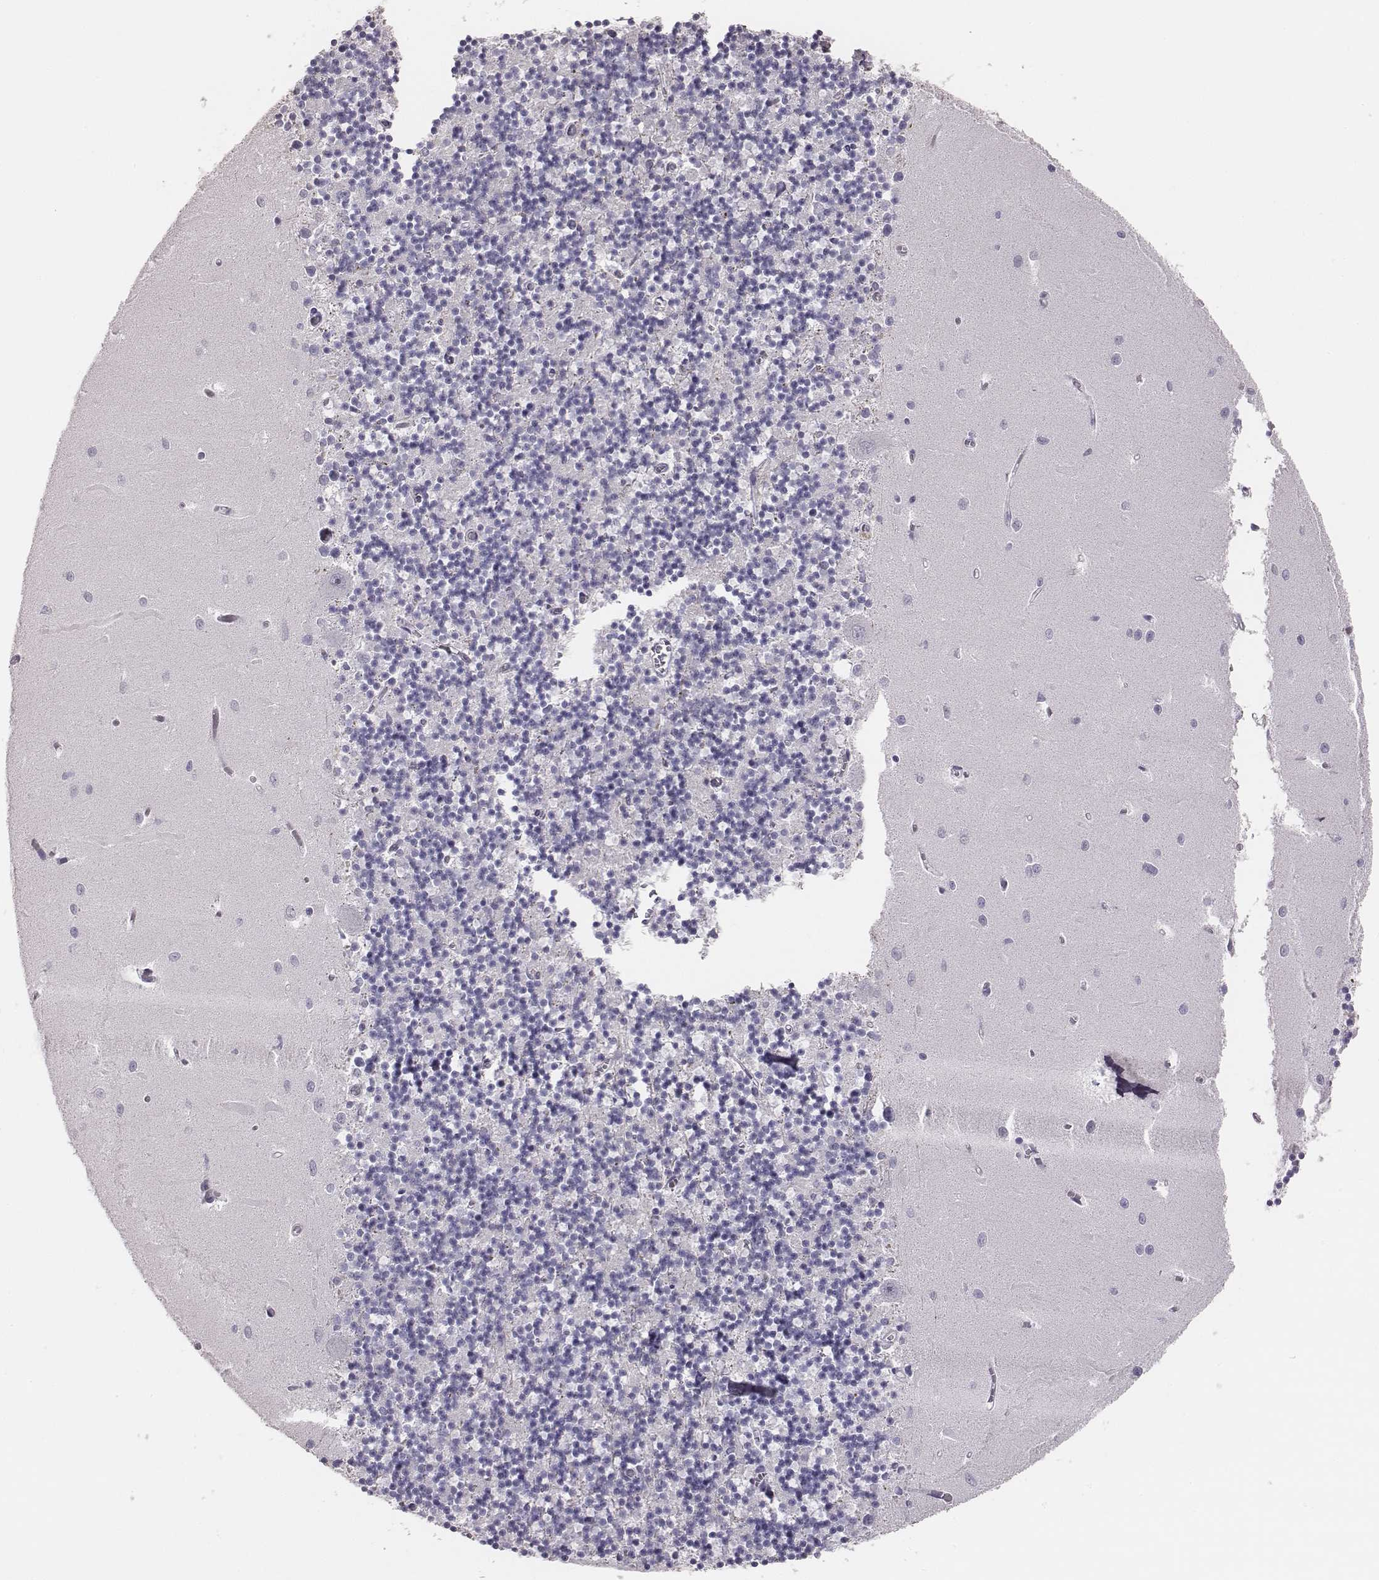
{"staining": {"intensity": "negative", "quantity": "none", "location": "none"}, "tissue": "cerebellum", "cell_type": "Cells in granular layer", "image_type": "normal", "snomed": [{"axis": "morphology", "description": "Normal tissue, NOS"}, {"axis": "topography", "description": "Cerebellum"}], "caption": "Immunohistochemical staining of unremarkable human cerebellum displays no significant staining in cells in granular layer. (DAB IHC, high magnification).", "gene": "PBK", "patient": {"sex": "female", "age": 64}}